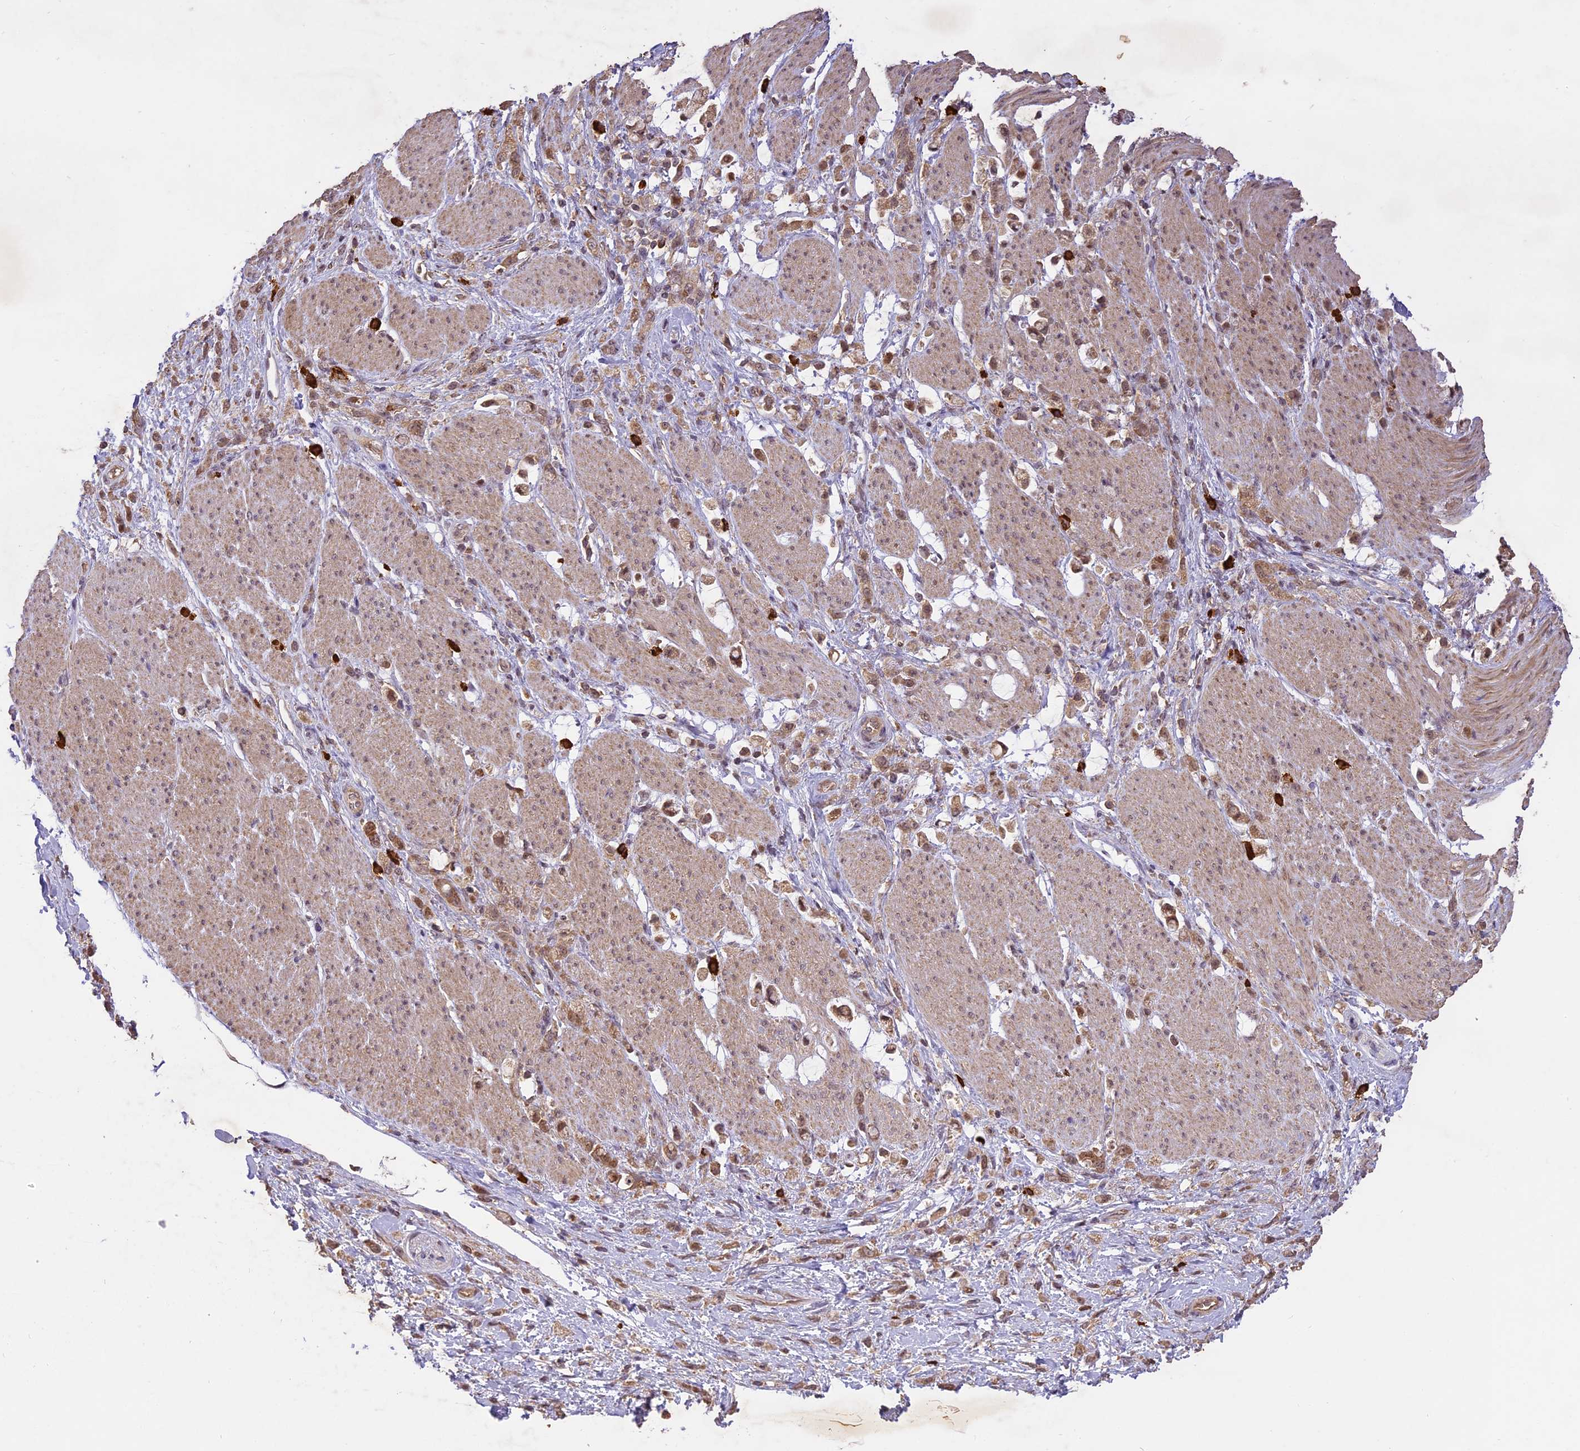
{"staining": {"intensity": "moderate", "quantity": ">75%", "location": "cytoplasmic/membranous,nuclear"}, "tissue": "stomach cancer", "cell_type": "Tumor cells", "image_type": "cancer", "snomed": [{"axis": "morphology", "description": "Adenocarcinoma, NOS"}, {"axis": "topography", "description": "Stomach"}], "caption": "Immunohistochemistry photomicrograph of adenocarcinoma (stomach) stained for a protein (brown), which shows medium levels of moderate cytoplasmic/membranous and nuclear expression in about >75% of tumor cells.", "gene": "TIGD7", "patient": {"sex": "female", "age": 60}}